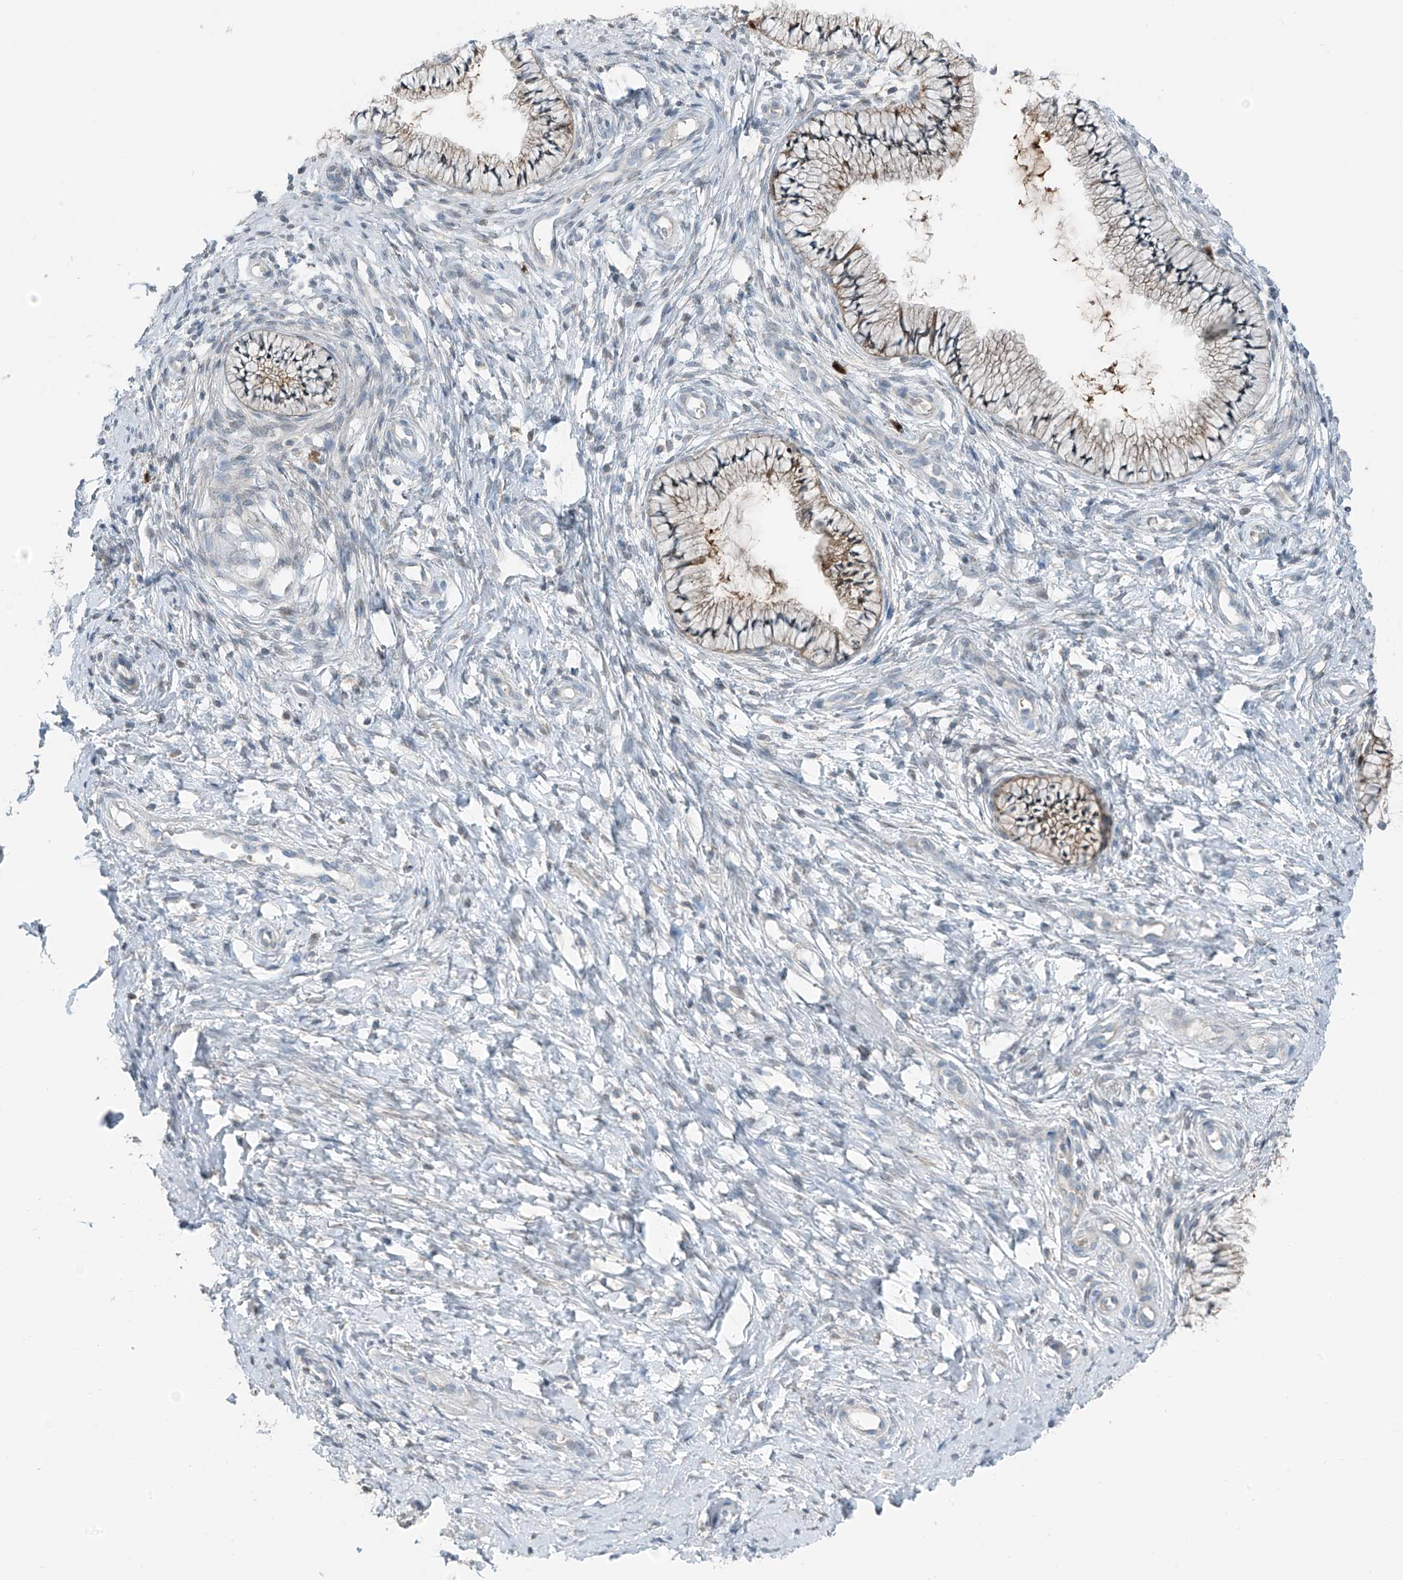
{"staining": {"intensity": "moderate", "quantity": "25%-75%", "location": "cytoplasmic/membranous"}, "tissue": "cervix", "cell_type": "Glandular cells", "image_type": "normal", "snomed": [{"axis": "morphology", "description": "Normal tissue, NOS"}, {"axis": "topography", "description": "Cervix"}], "caption": "Immunohistochemical staining of benign human cervix reveals moderate cytoplasmic/membranous protein staining in about 25%-75% of glandular cells.", "gene": "SLC12A6", "patient": {"sex": "female", "age": 36}}